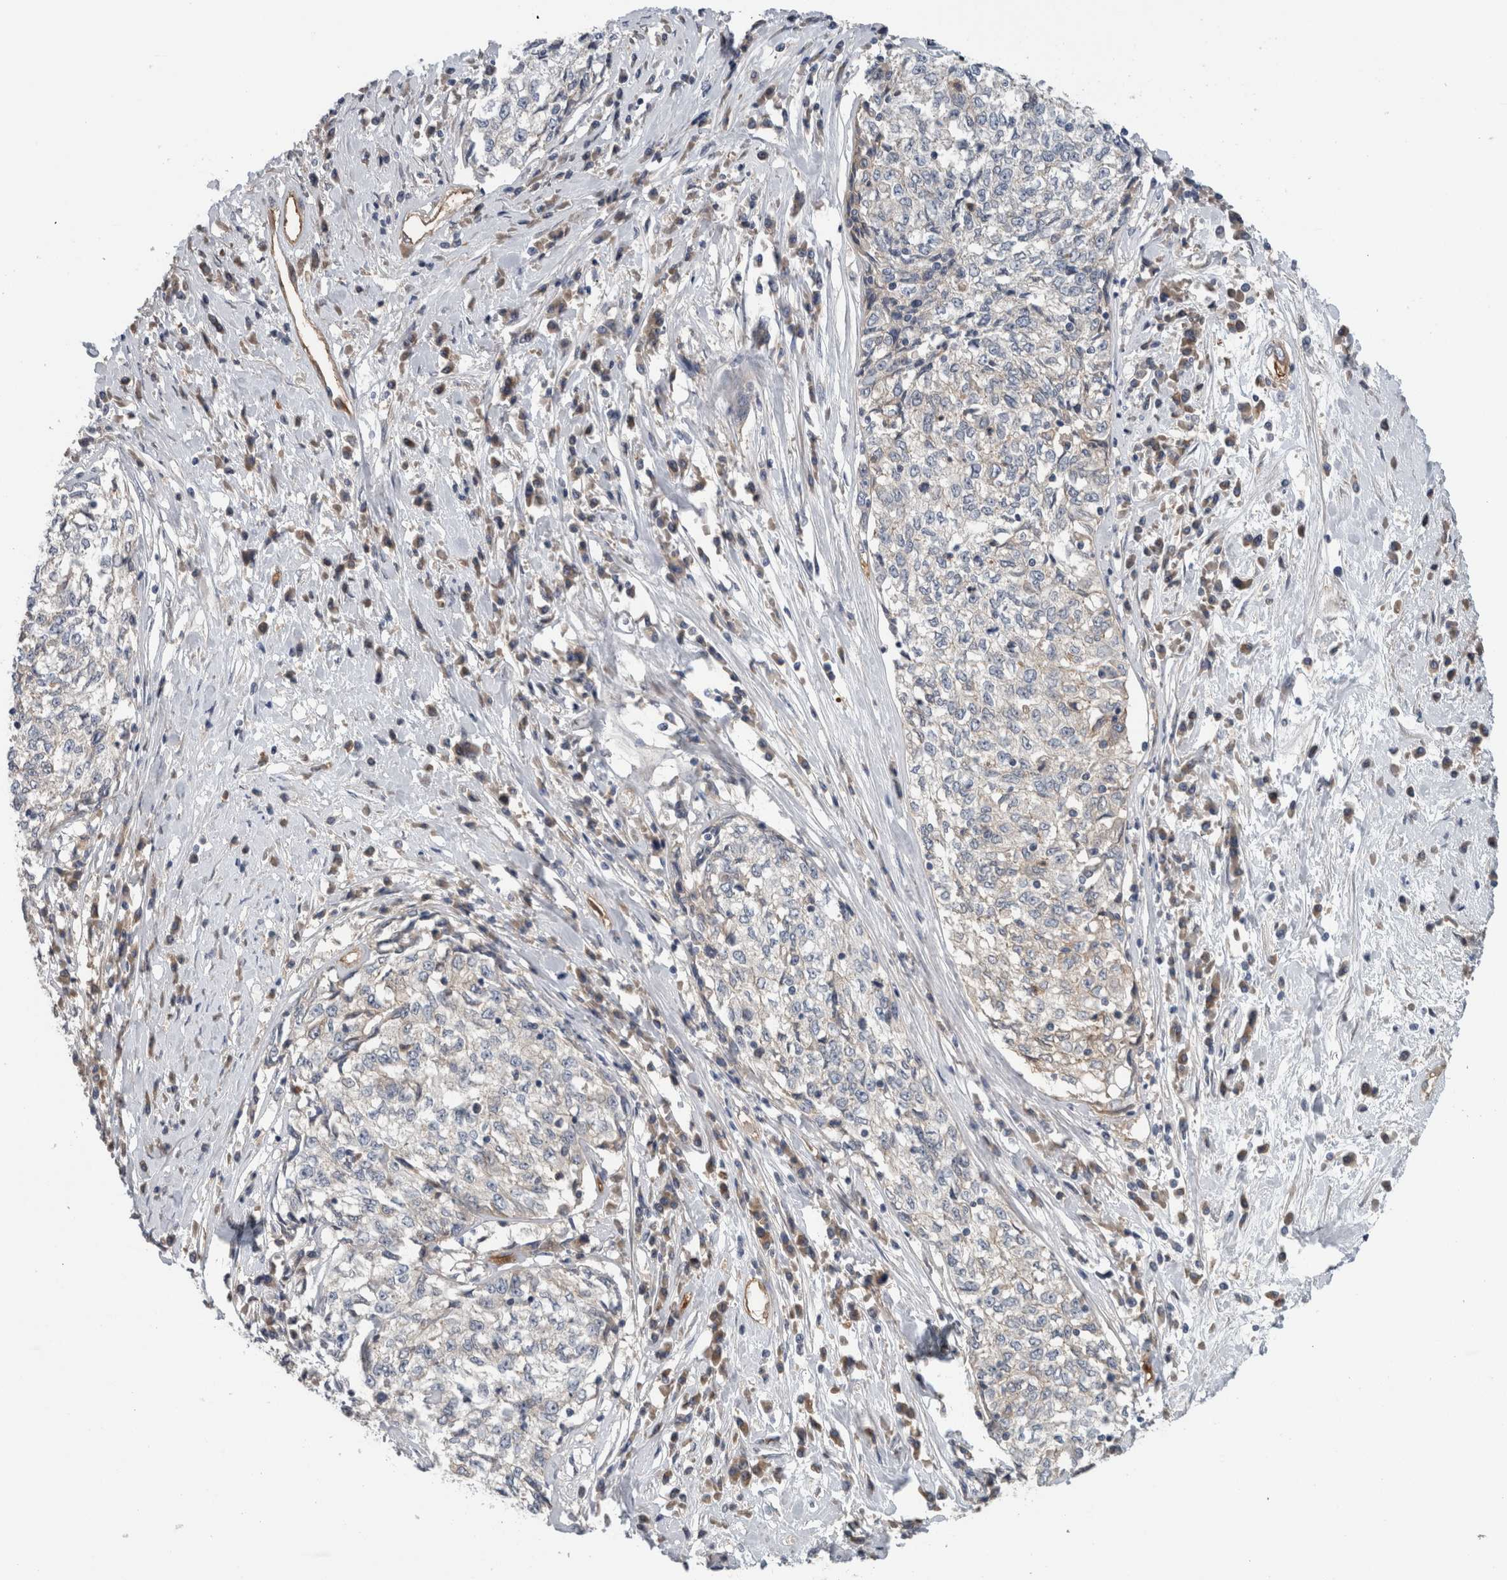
{"staining": {"intensity": "weak", "quantity": "<25%", "location": "cytoplasmic/membranous"}, "tissue": "cervical cancer", "cell_type": "Tumor cells", "image_type": "cancer", "snomed": [{"axis": "morphology", "description": "Squamous cell carcinoma, NOS"}, {"axis": "topography", "description": "Cervix"}], "caption": "IHC histopathology image of human cervical cancer stained for a protein (brown), which demonstrates no staining in tumor cells. The staining was performed using DAB (3,3'-diaminobenzidine) to visualize the protein expression in brown, while the nuclei were stained in blue with hematoxylin (Magnification: 20x).", "gene": "CD59", "patient": {"sex": "female", "age": 57}}